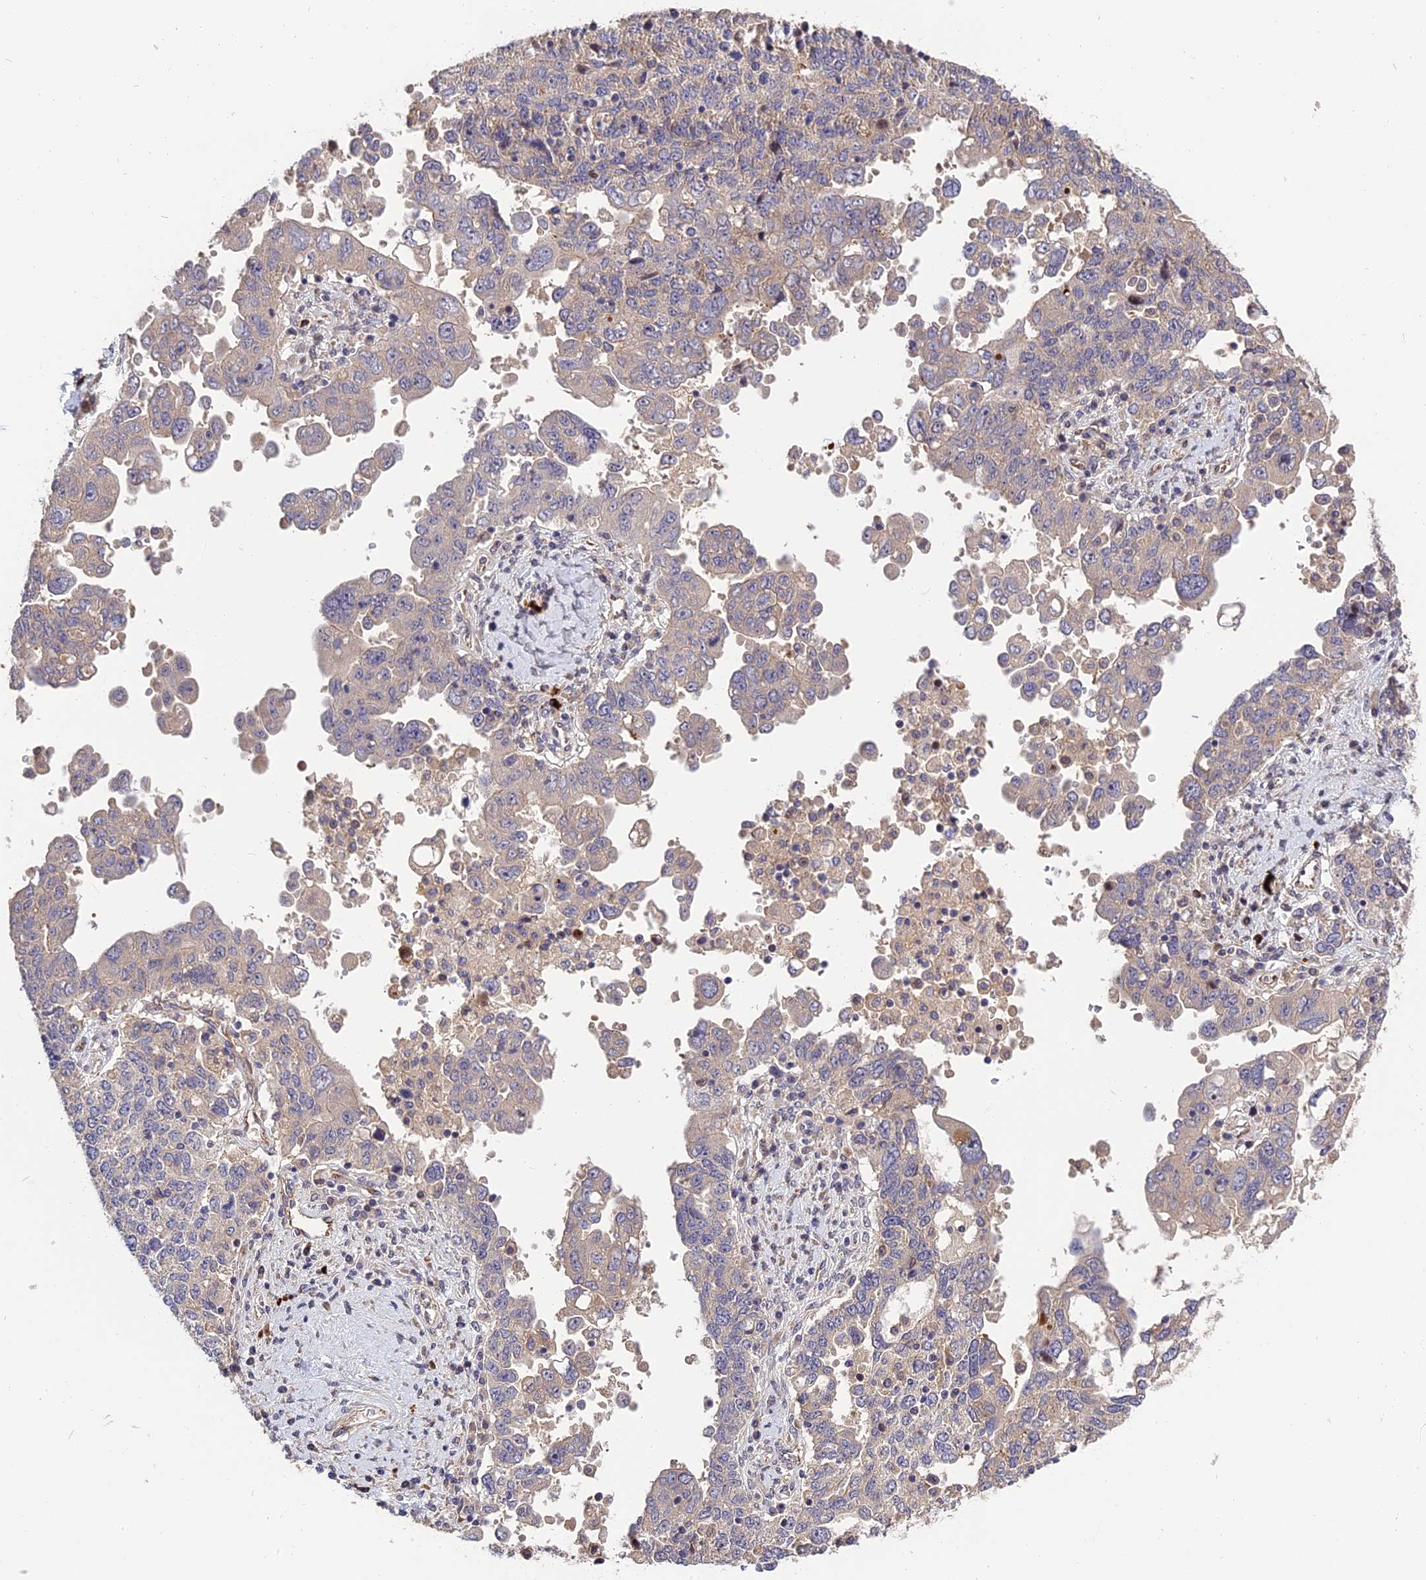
{"staining": {"intensity": "weak", "quantity": "<25%", "location": "cytoplasmic/membranous"}, "tissue": "ovarian cancer", "cell_type": "Tumor cells", "image_type": "cancer", "snomed": [{"axis": "morphology", "description": "Carcinoma, endometroid"}, {"axis": "topography", "description": "Ovary"}], "caption": "DAB immunohistochemical staining of human ovarian cancer reveals no significant positivity in tumor cells.", "gene": "MFSD2A", "patient": {"sex": "female", "age": 62}}